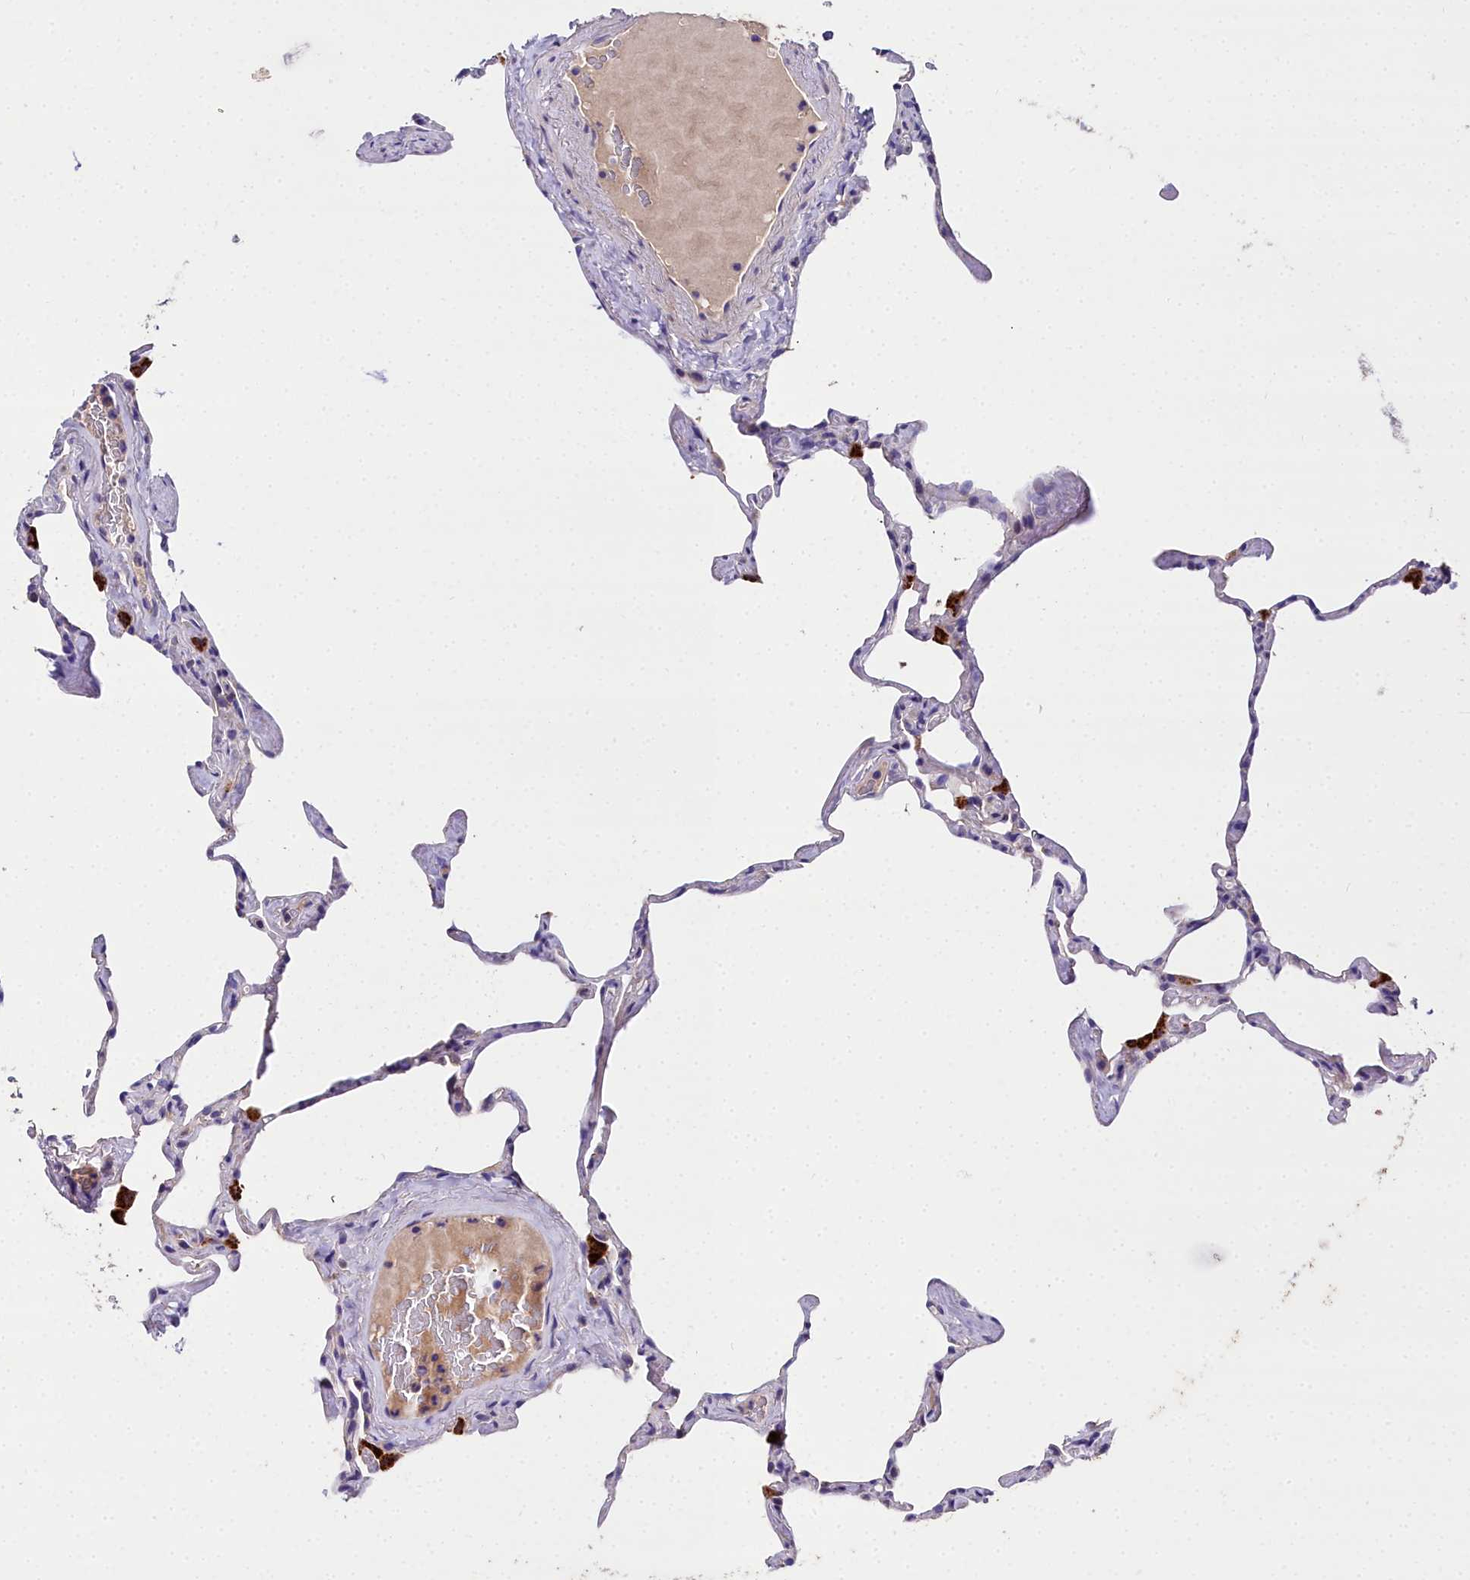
{"staining": {"intensity": "negative", "quantity": "none", "location": "none"}, "tissue": "lung", "cell_type": "Alveolar cells", "image_type": "normal", "snomed": [{"axis": "morphology", "description": "Normal tissue, NOS"}, {"axis": "topography", "description": "Lung"}], "caption": "Alveolar cells show no significant protein staining in benign lung. Nuclei are stained in blue.", "gene": "NT5M", "patient": {"sex": "male", "age": 65}}